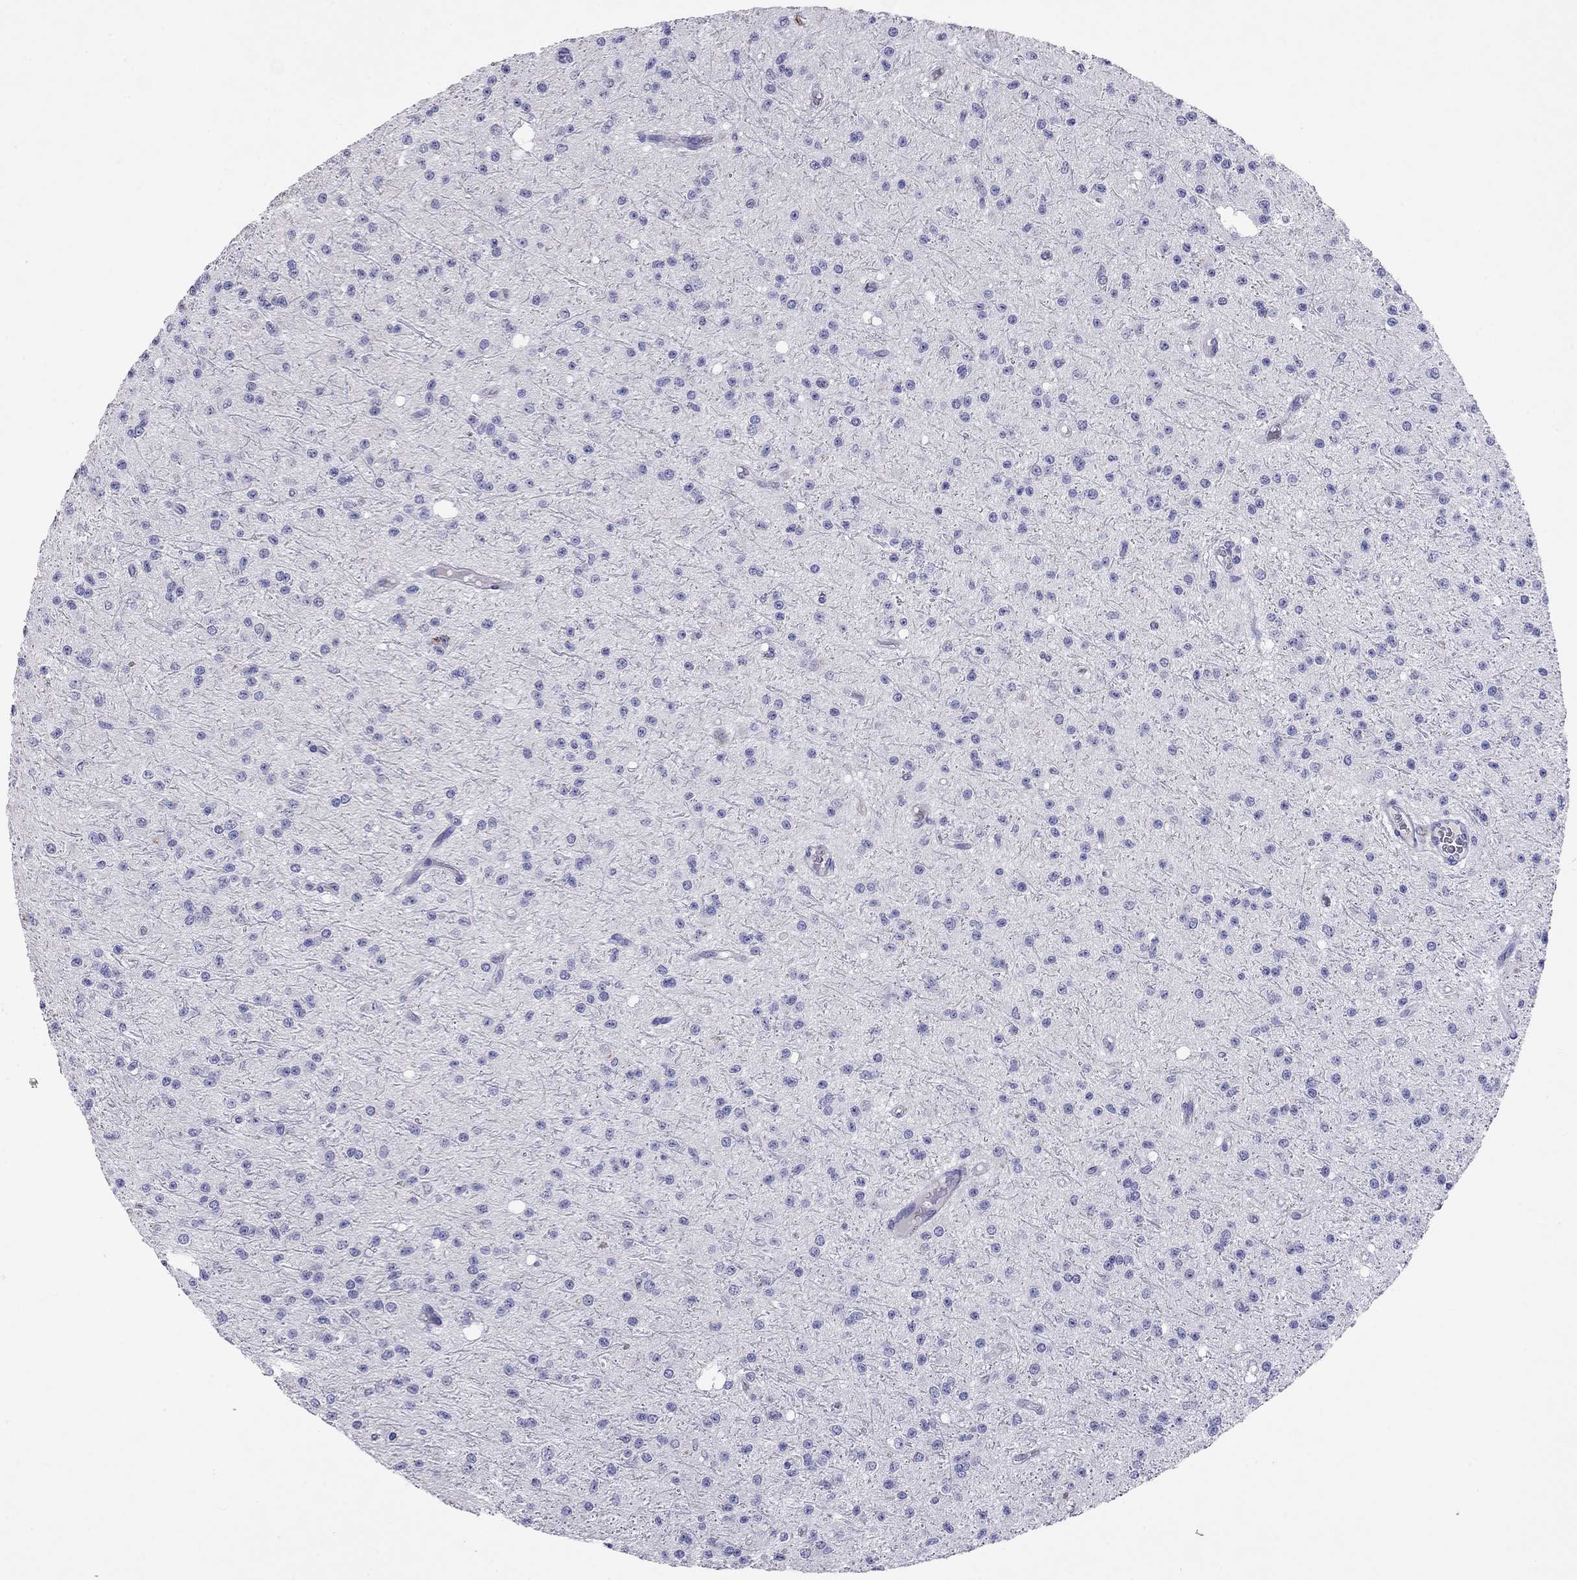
{"staining": {"intensity": "negative", "quantity": "none", "location": "none"}, "tissue": "glioma", "cell_type": "Tumor cells", "image_type": "cancer", "snomed": [{"axis": "morphology", "description": "Glioma, malignant, Low grade"}, {"axis": "topography", "description": "Brain"}], "caption": "Immunohistochemistry (IHC) micrograph of neoplastic tissue: human low-grade glioma (malignant) stained with DAB demonstrates no significant protein staining in tumor cells.", "gene": "CAPNS2", "patient": {"sex": "male", "age": 27}}